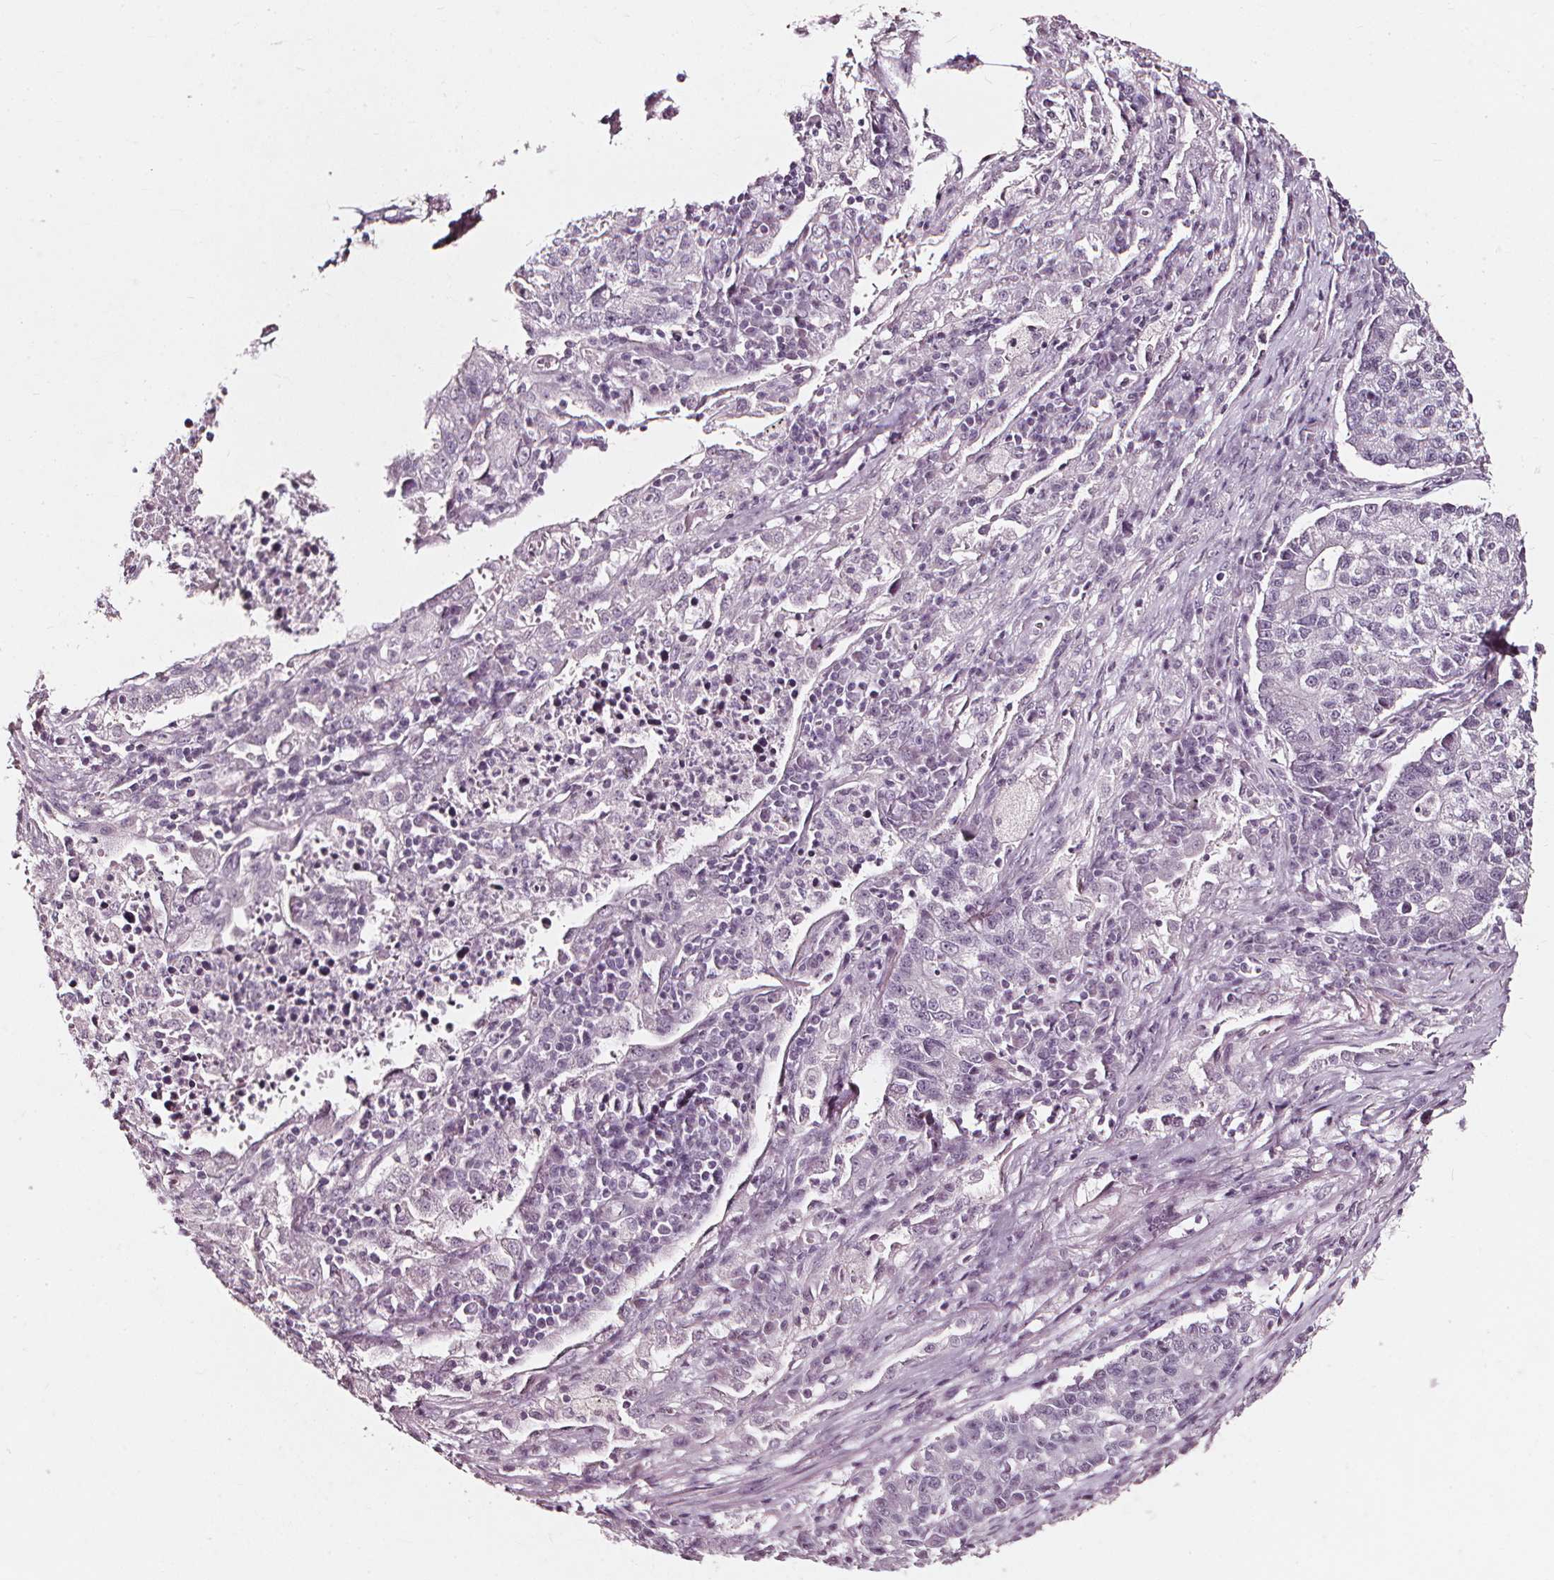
{"staining": {"intensity": "negative", "quantity": "none", "location": "none"}, "tissue": "lung cancer", "cell_type": "Tumor cells", "image_type": "cancer", "snomed": [{"axis": "morphology", "description": "Adenocarcinoma, NOS"}, {"axis": "topography", "description": "Lung"}], "caption": "This is a image of immunohistochemistry staining of lung adenocarcinoma, which shows no positivity in tumor cells.", "gene": "DEFA5", "patient": {"sex": "male", "age": 57}}